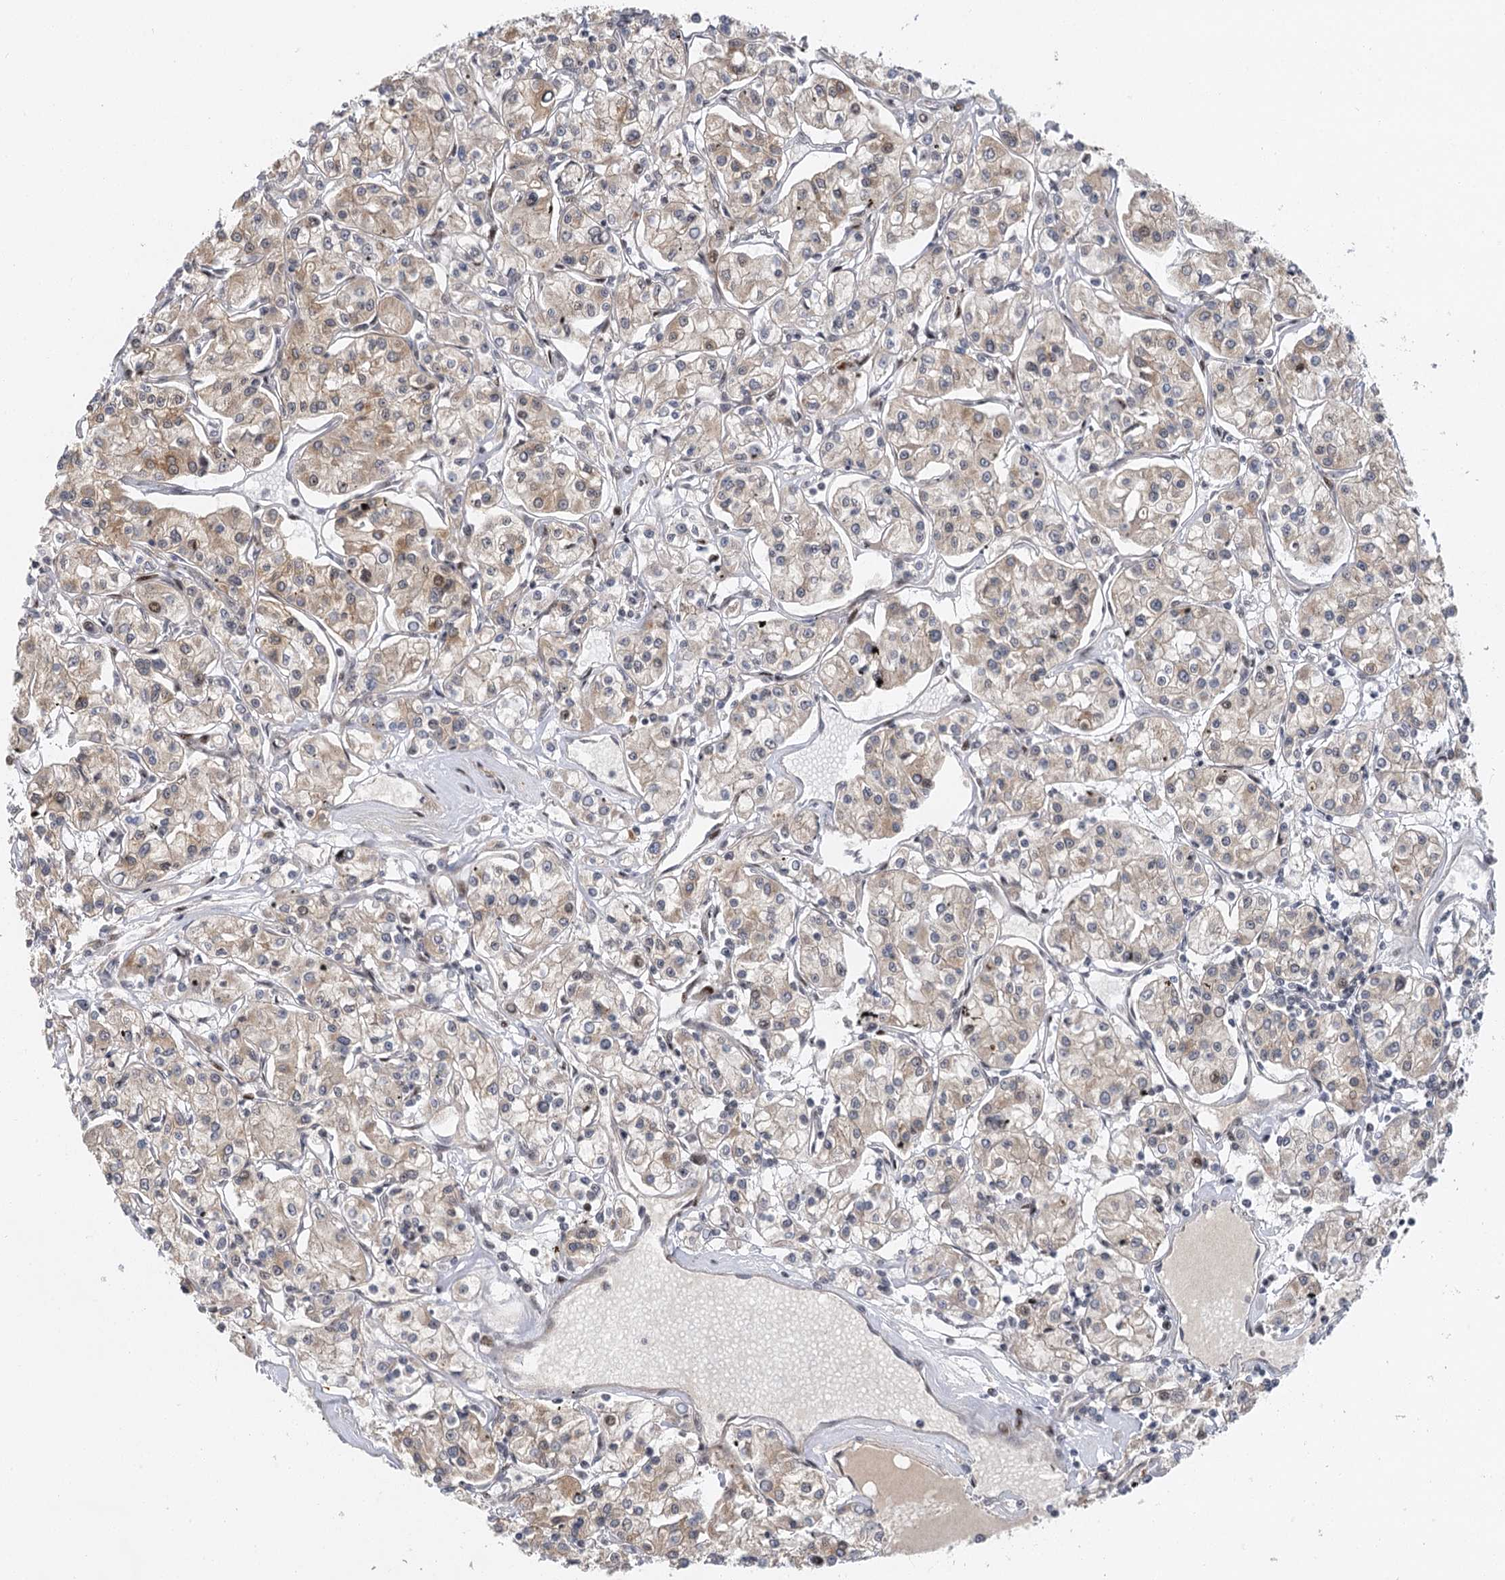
{"staining": {"intensity": "weak", "quantity": "25%-75%", "location": "cytoplasmic/membranous"}, "tissue": "renal cancer", "cell_type": "Tumor cells", "image_type": "cancer", "snomed": [{"axis": "morphology", "description": "Adenocarcinoma, NOS"}, {"axis": "topography", "description": "Kidney"}], "caption": "Immunohistochemistry photomicrograph of neoplastic tissue: renal cancer stained using IHC shows low levels of weak protein expression localized specifically in the cytoplasmic/membranous of tumor cells, appearing as a cytoplasmic/membranous brown color.", "gene": "IL11RA", "patient": {"sex": "female", "age": 59}}